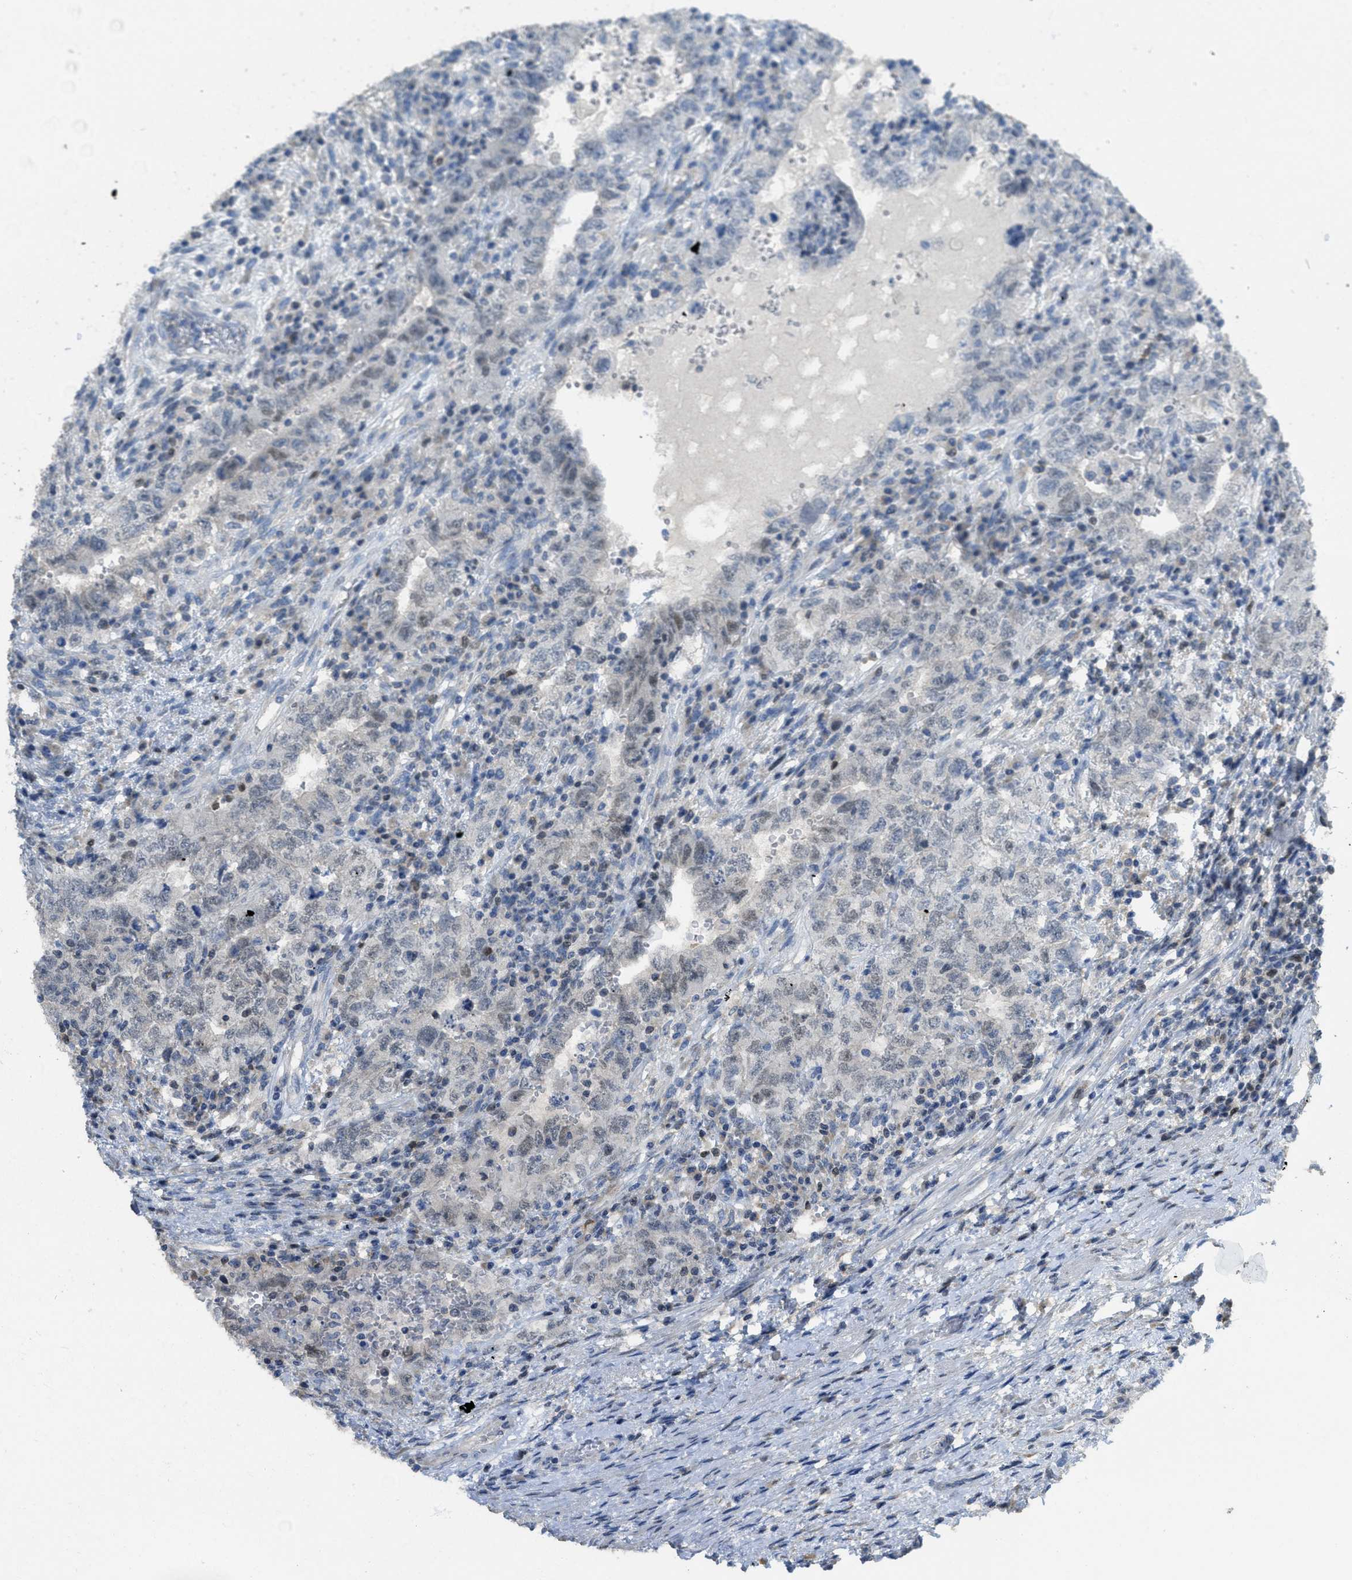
{"staining": {"intensity": "weak", "quantity": "<25%", "location": "nuclear"}, "tissue": "testis cancer", "cell_type": "Tumor cells", "image_type": "cancer", "snomed": [{"axis": "morphology", "description": "Carcinoma, Embryonal, NOS"}, {"axis": "topography", "description": "Testis"}], "caption": "Protein analysis of testis embryonal carcinoma exhibits no significant positivity in tumor cells.", "gene": "SFXN2", "patient": {"sex": "male", "age": 26}}